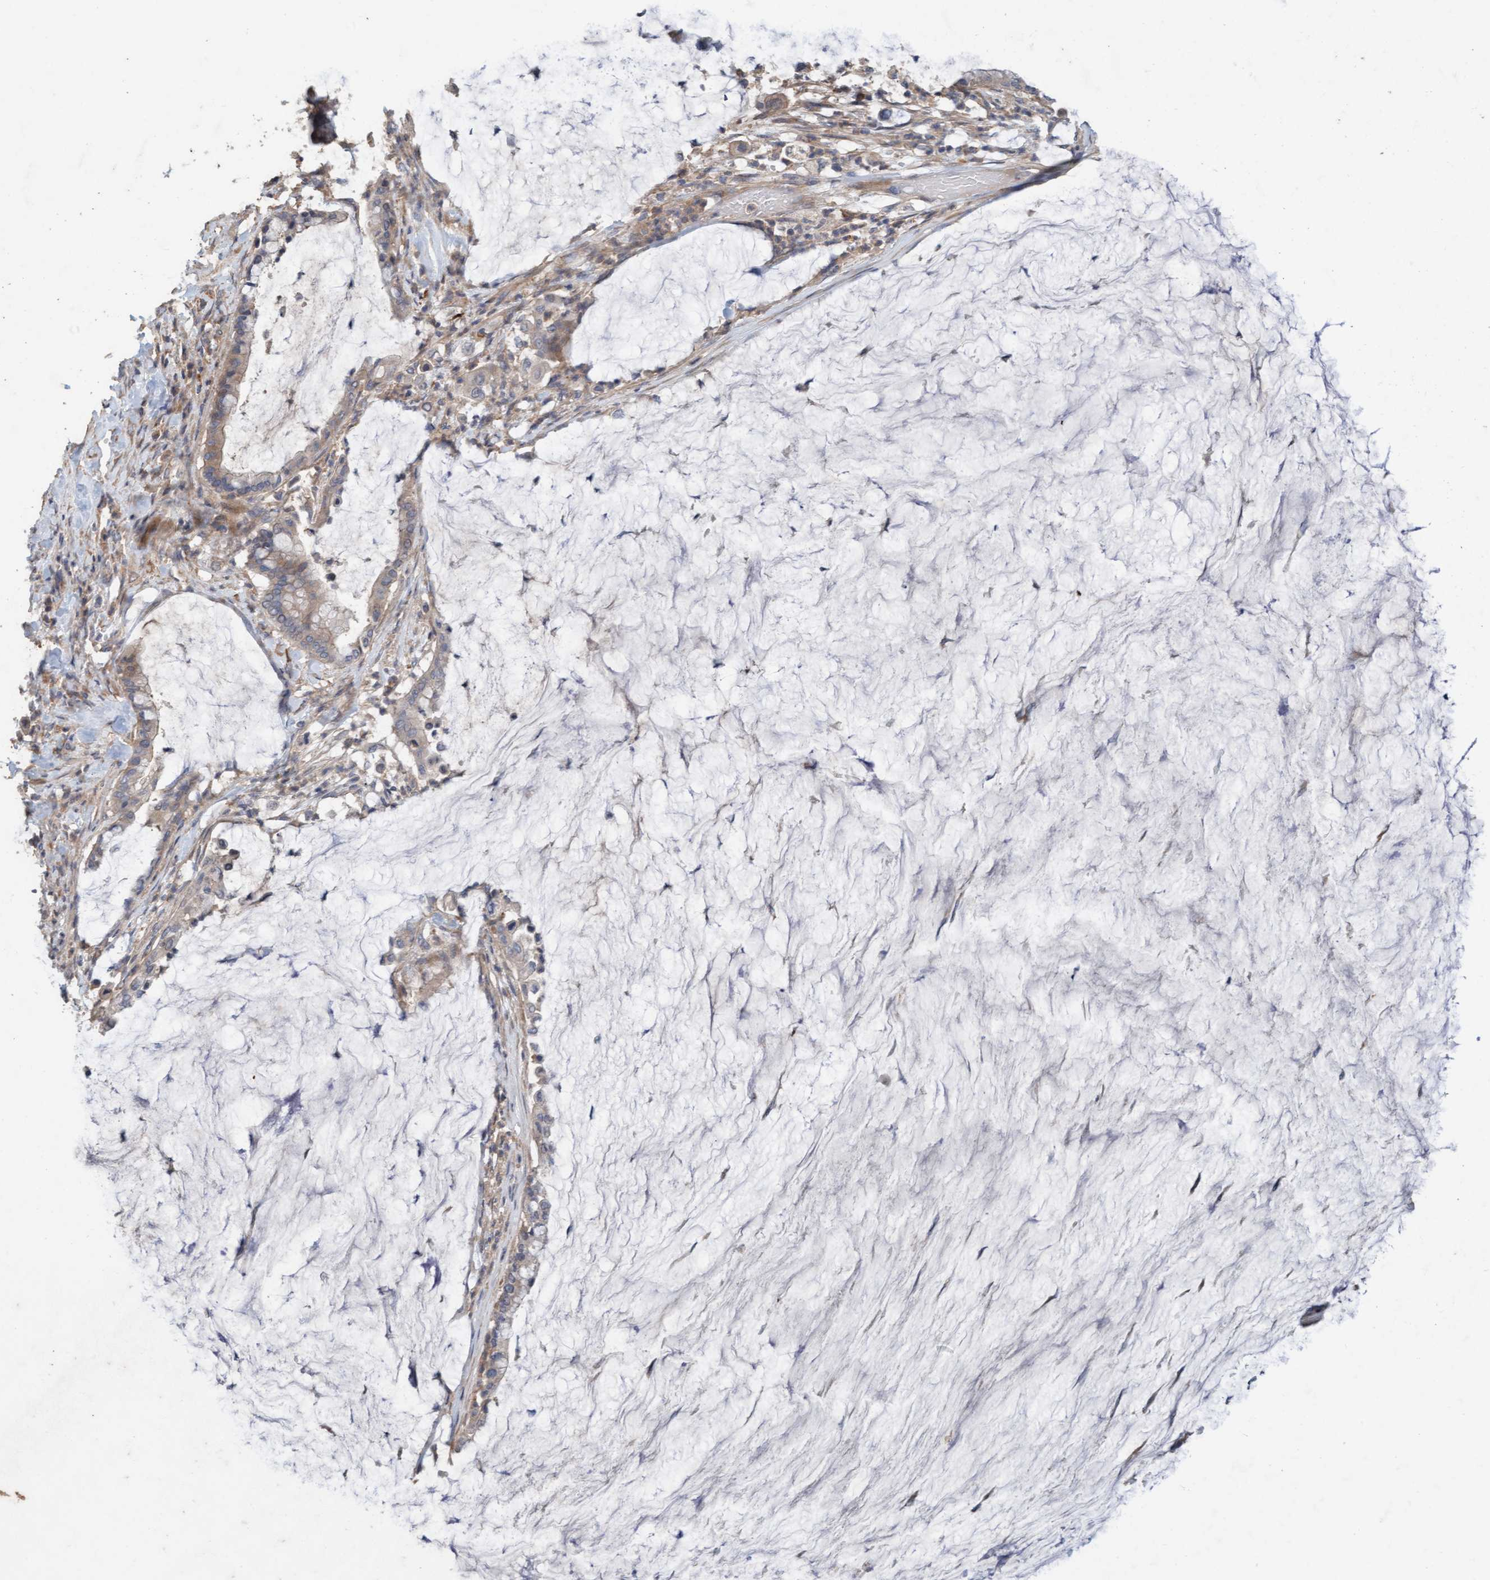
{"staining": {"intensity": "weak", "quantity": "<25%", "location": "cytoplasmic/membranous"}, "tissue": "pancreatic cancer", "cell_type": "Tumor cells", "image_type": "cancer", "snomed": [{"axis": "morphology", "description": "Adenocarcinoma, NOS"}, {"axis": "topography", "description": "Pancreas"}], "caption": "Adenocarcinoma (pancreatic) stained for a protein using immunohistochemistry displays no expression tumor cells.", "gene": "LONRF1", "patient": {"sex": "male", "age": 41}}